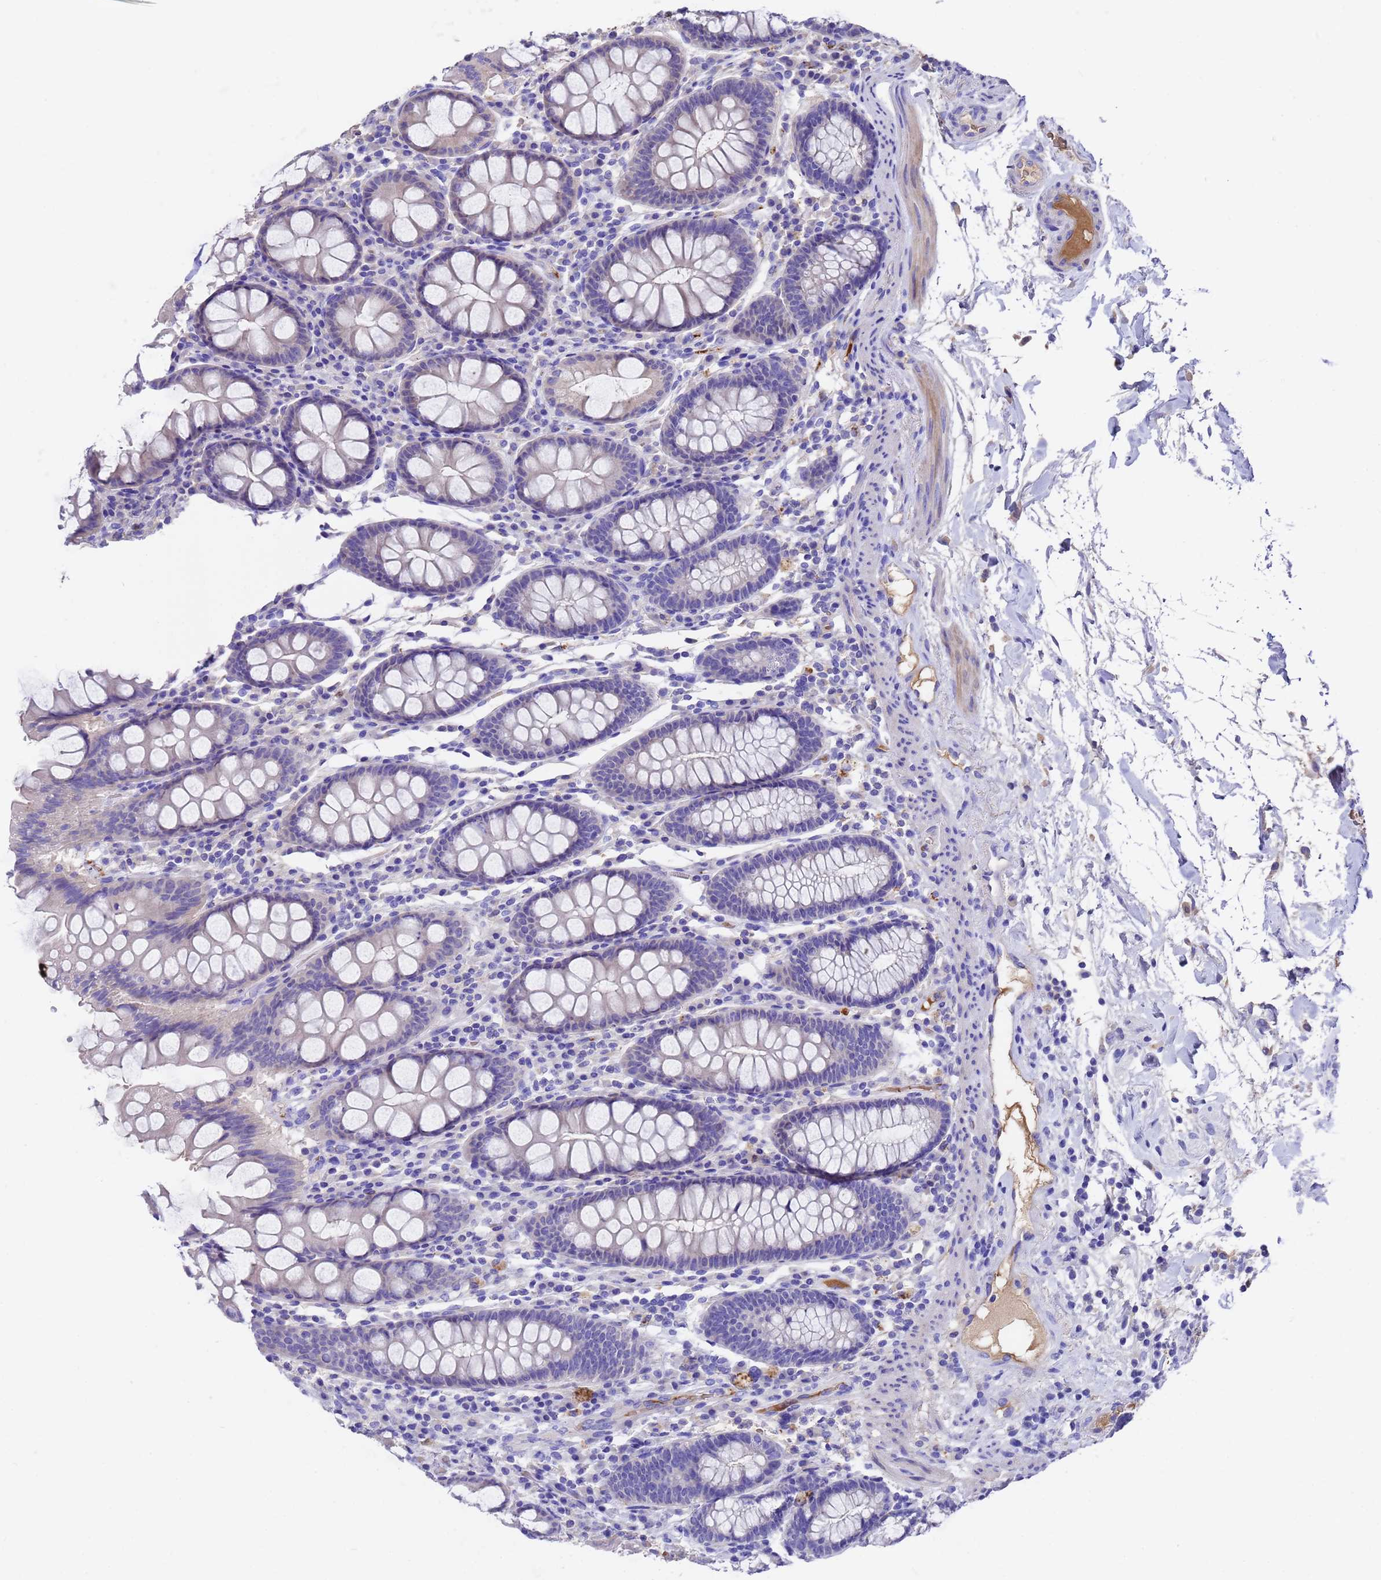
{"staining": {"intensity": "weak", "quantity": ">75%", "location": "cytoplasmic/membranous"}, "tissue": "colon", "cell_type": "Endothelial cells", "image_type": "normal", "snomed": [{"axis": "morphology", "description": "Normal tissue, NOS"}, {"axis": "topography", "description": "Colon"}], "caption": "Protein expression by immunohistochemistry (IHC) demonstrates weak cytoplasmic/membranous expression in about >75% of endothelial cells in benign colon.", "gene": "ELP6", "patient": {"sex": "female", "age": 79}}